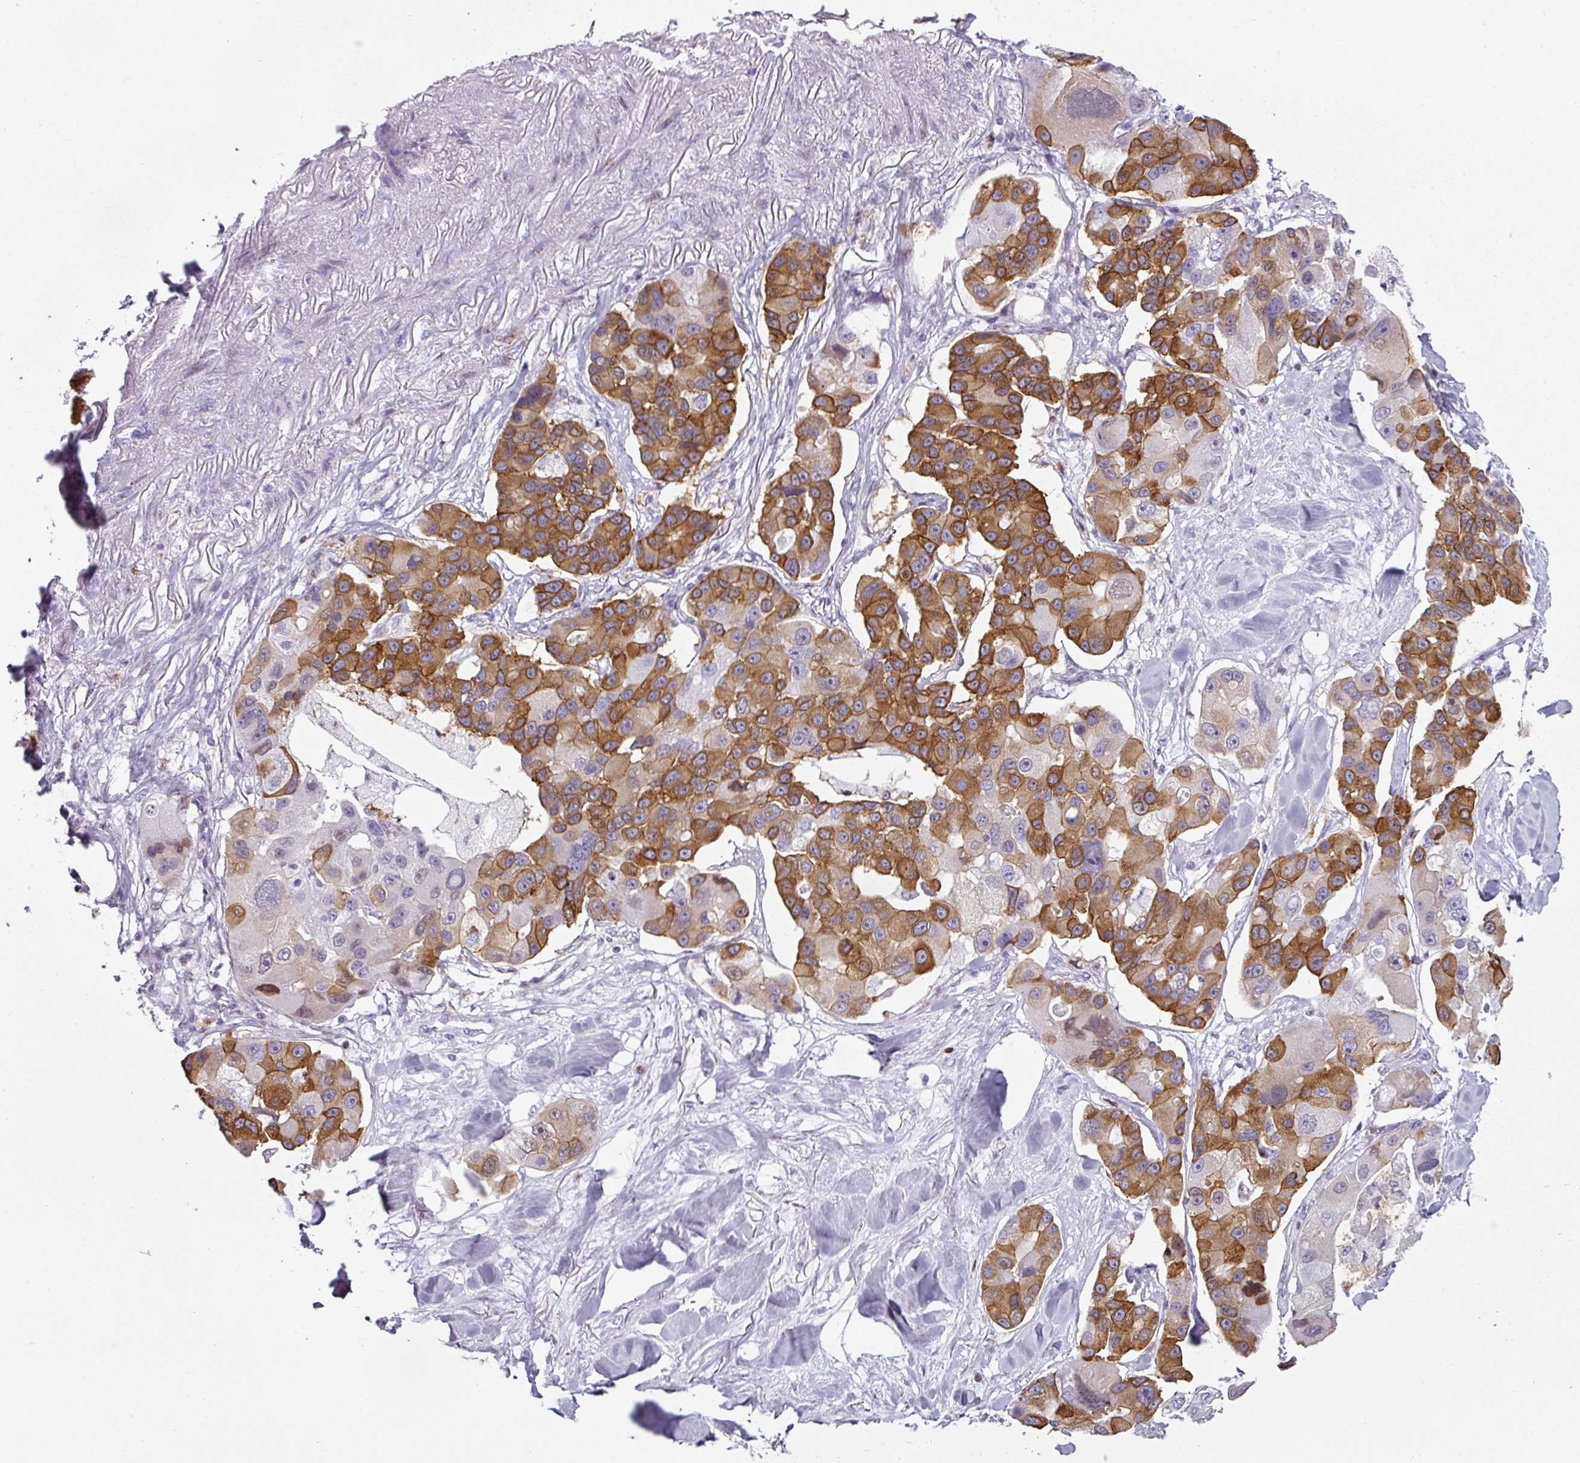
{"staining": {"intensity": "strong", "quantity": ">75%", "location": "cytoplasmic/membranous"}, "tissue": "lung cancer", "cell_type": "Tumor cells", "image_type": "cancer", "snomed": [{"axis": "morphology", "description": "Adenocarcinoma, NOS"}, {"axis": "topography", "description": "Lung"}], "caption": "DAB immunohistochemical staining of lung cancer exhibits strong cytoplasmic/membranous protein positivity in approximately >75% of tumor cells.", "gene": "SYT8", "patient": {"sex": "female", "age": 54}}